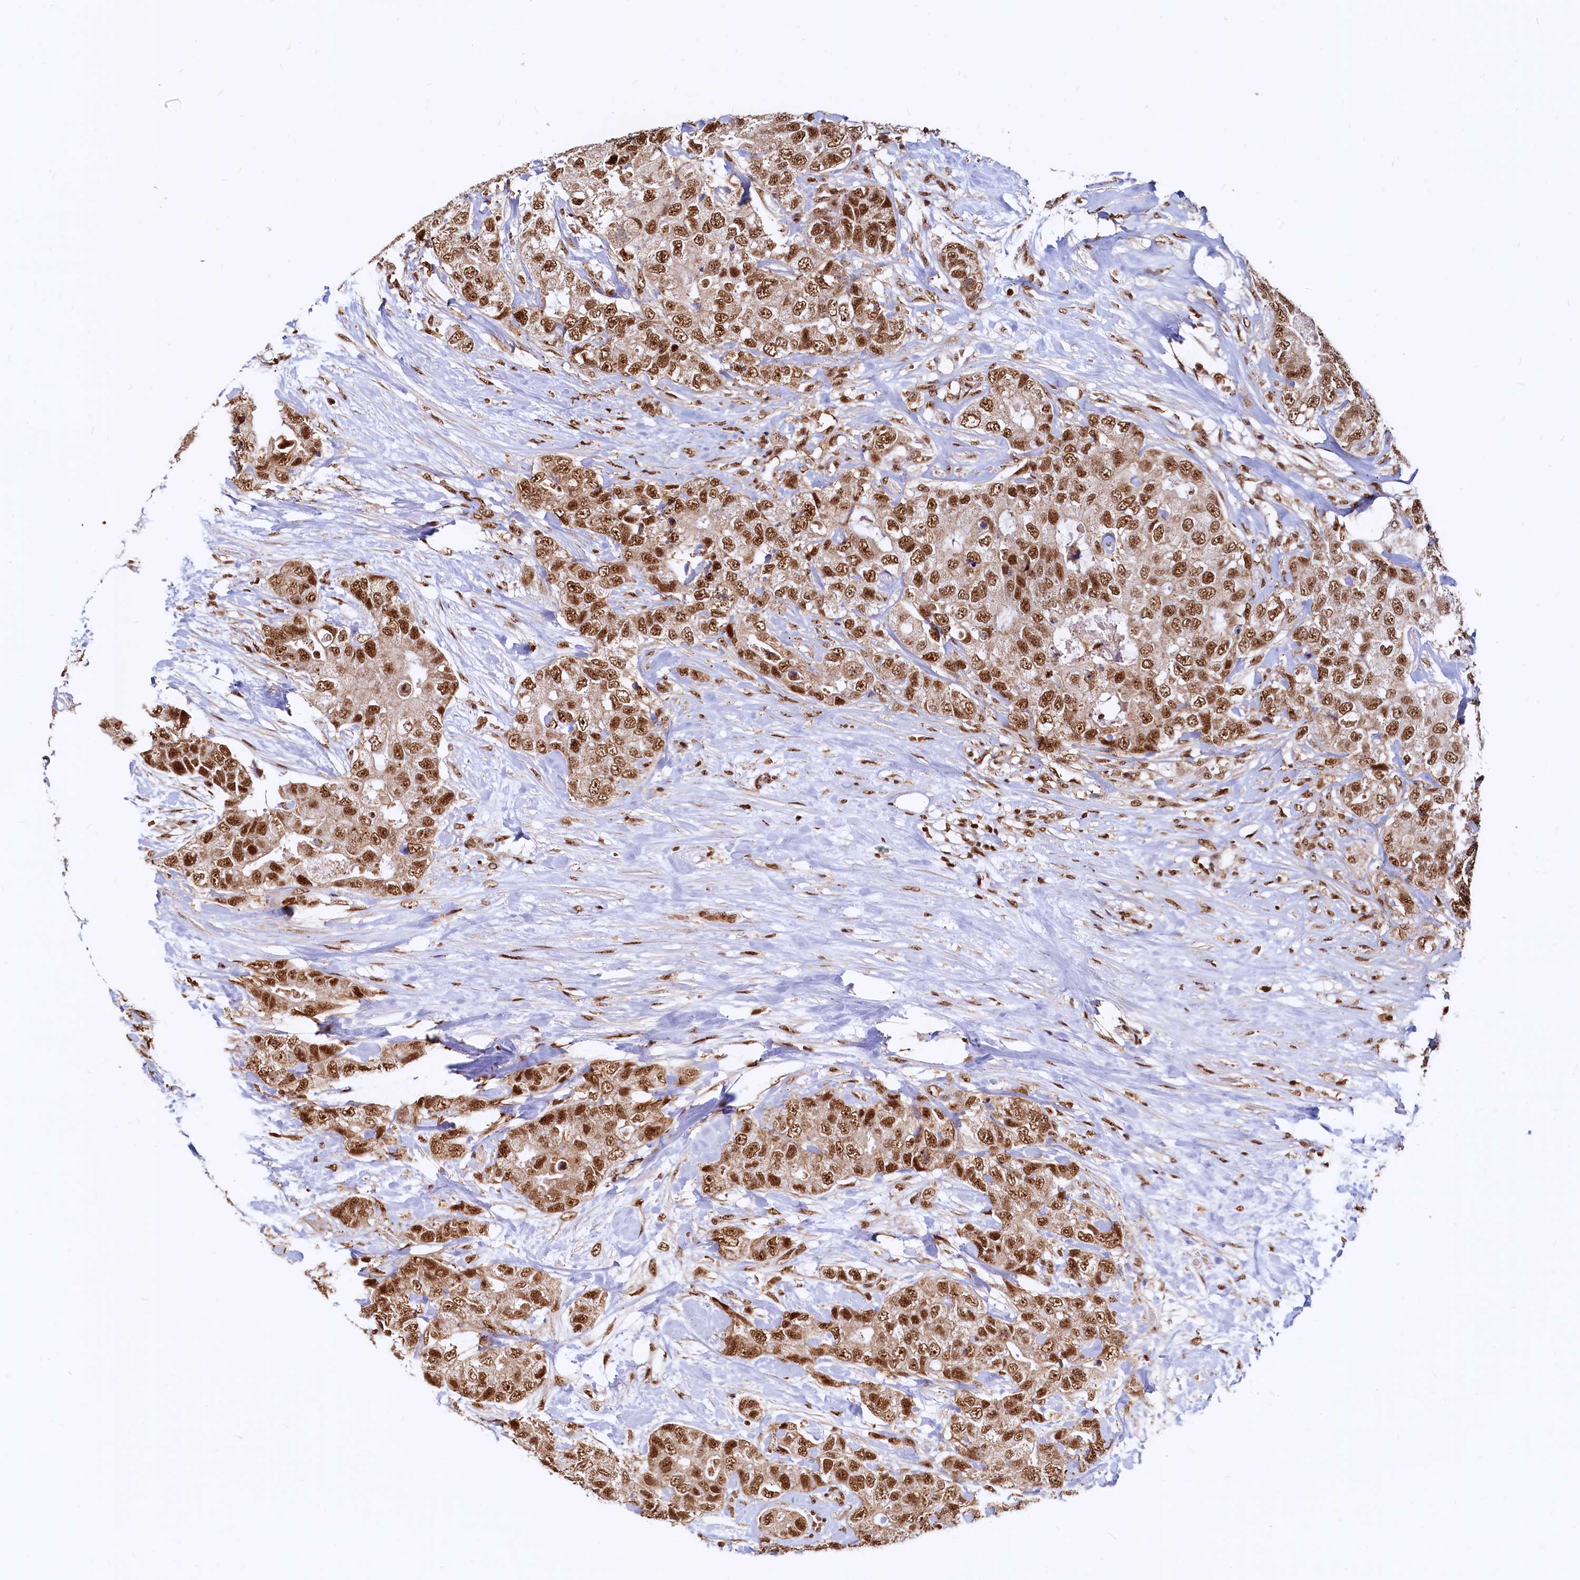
{"staining": {"intensity": "strong", "quantity": ">75%", "location": "cytoplasmic/membranous,nuclear"}, "tissue": "breast cancer", "cell_type": "Tumor cells", "image_type": "cancer", "snomed": [{"axis": "morphology", "description": "Duct carcinoma"}, {"axis": "topography", "description": "Breast"}], "caption": "This photomicrograph exhibits IHC staining of breast cancer, with high strong cytoplasmic/membranous and nuclear staining in approximately >75% of tumor cells.", "gene": "RSRC2", "patient": {"sex": "female", "age": 62}}